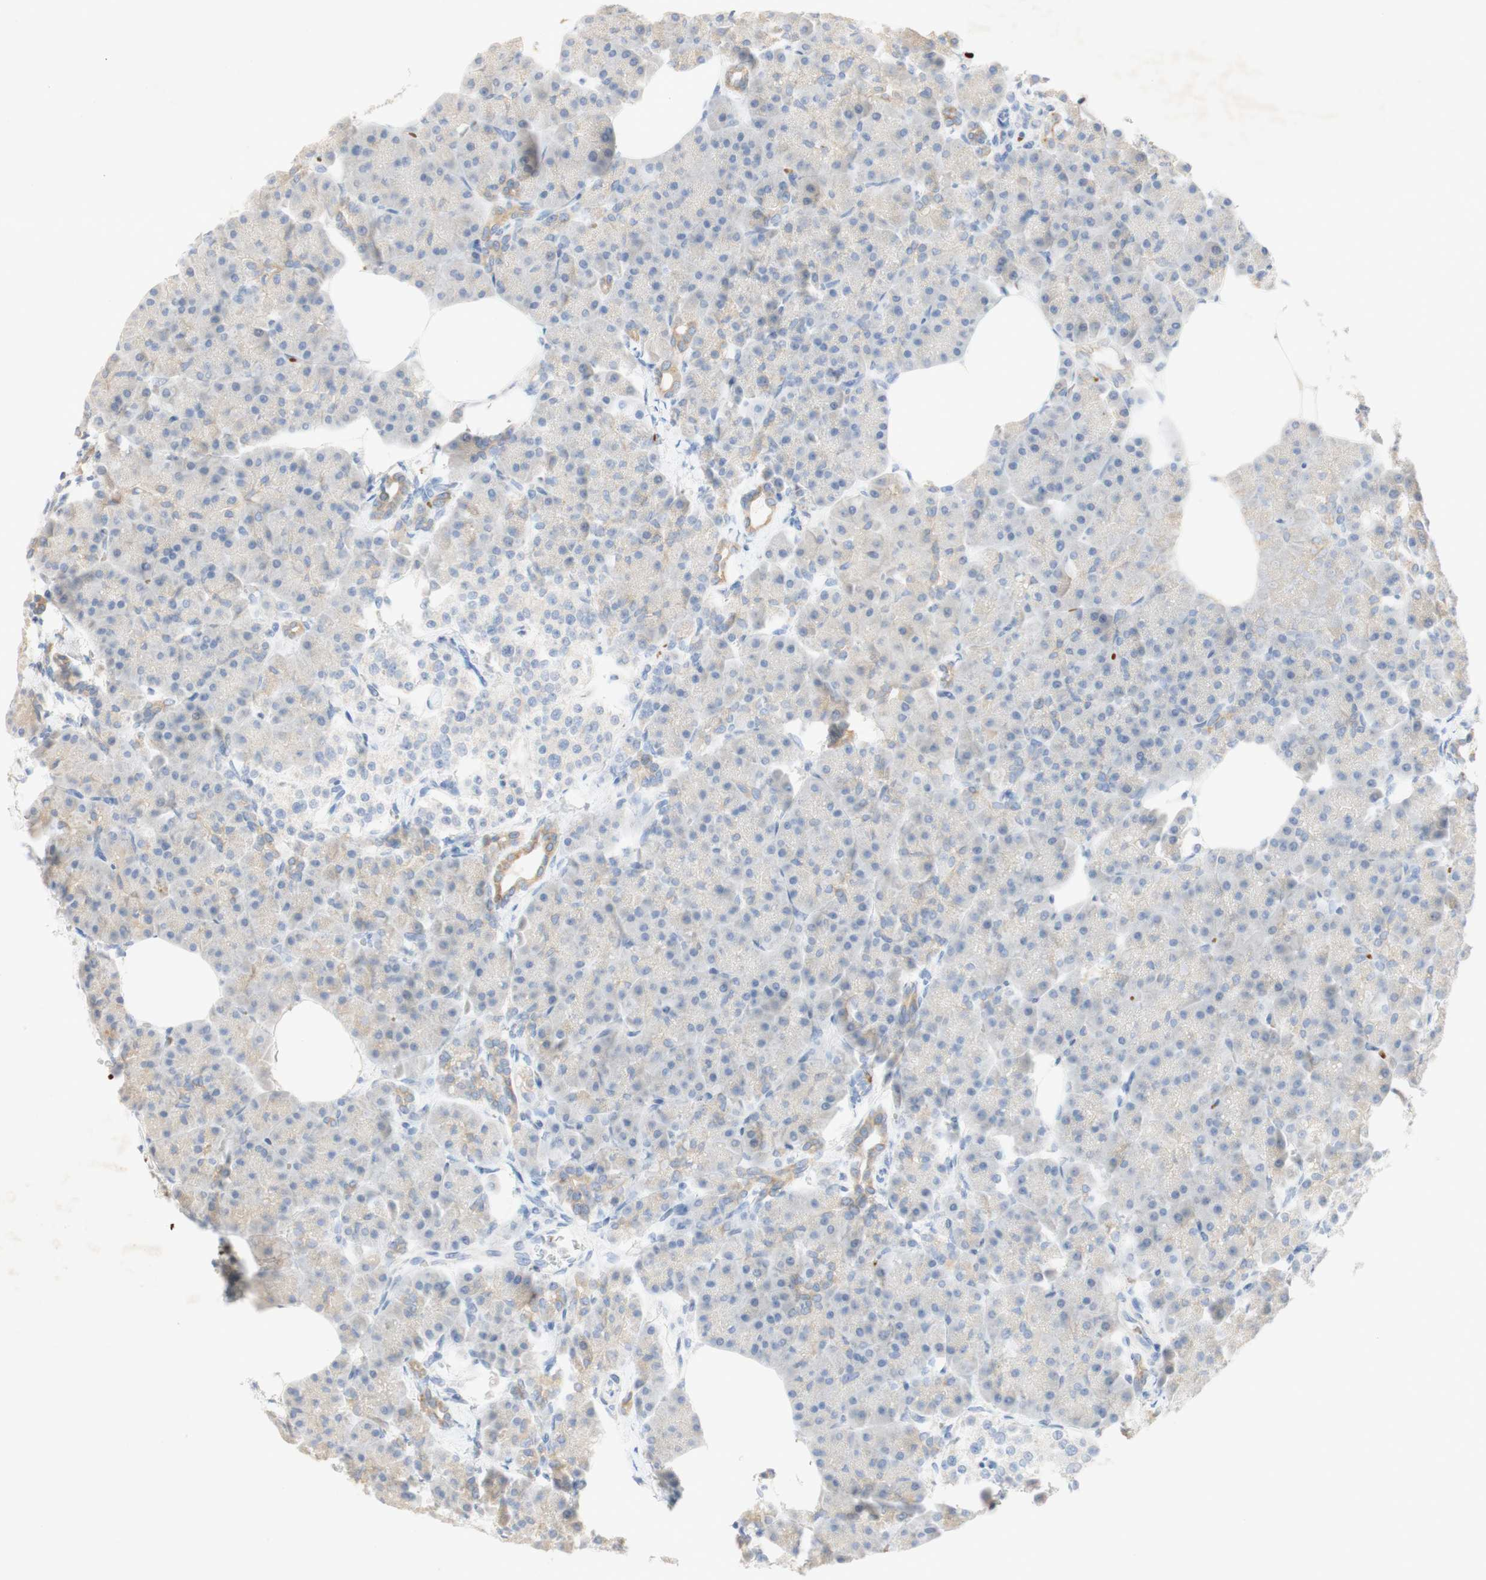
{"staining": {"intensity": "weak", "quantity": "<25%", "location": "cytoplasmic/membranous"}, "tissue": "pancreas", "cell_type": "Exocrine glandular cells", "image_type": "normal", "snomed": [{"axis": "morphology", "description": "Normal tissue, NOS"}, {"axis": "topography", "description": "Pancreas"}], "caption": "Immunohistochemistry histopathology image of unremarkable pancreas stained for a protein (brown), which displays no staining in exocrine glandular cells. (Immunohistochemistry (ihc), brightfield microscopy, high magnification).", "gene": "EPO", "patient": {"sex": "female", "age": 70}}